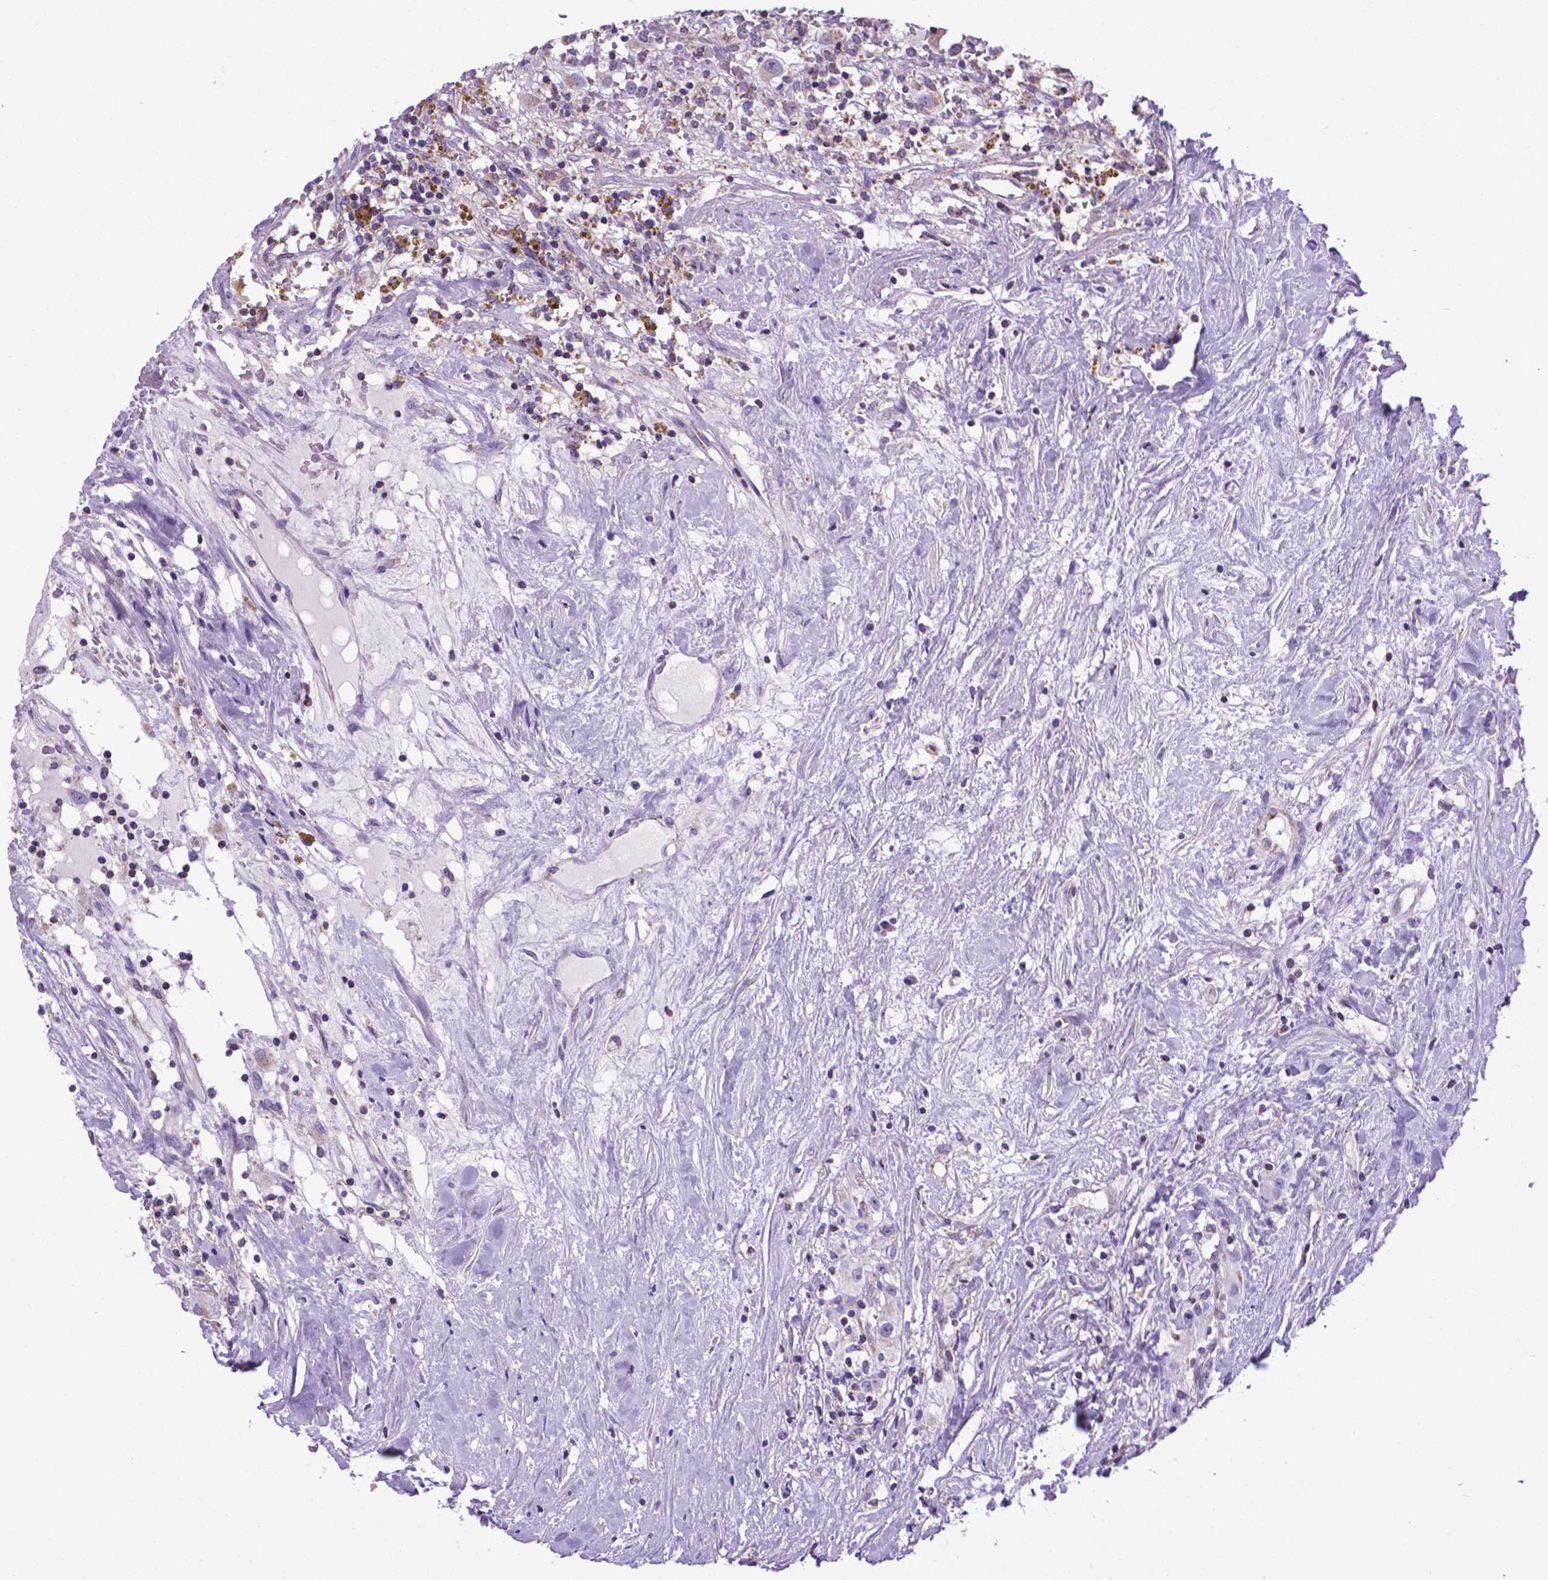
{"staining": {"intensity": "weak", "quantity": "<25%", "location": "cytoplasmic/membranous"}, "tissue": "renal cancer", "cell_type": "Tumor cells", "image_type": "cancer", "snomed": [{"axis": "morphology", "description": "Adenocarcinoma, NOS"}, {"axis": "topography", "description": "Kidney"}], "caption": "Tumor cells are negative for protein expression in human renal cancer (adenocarcinoma).", "gene": "POU3F3", "patient": {"sex": "female", "age": 67}}